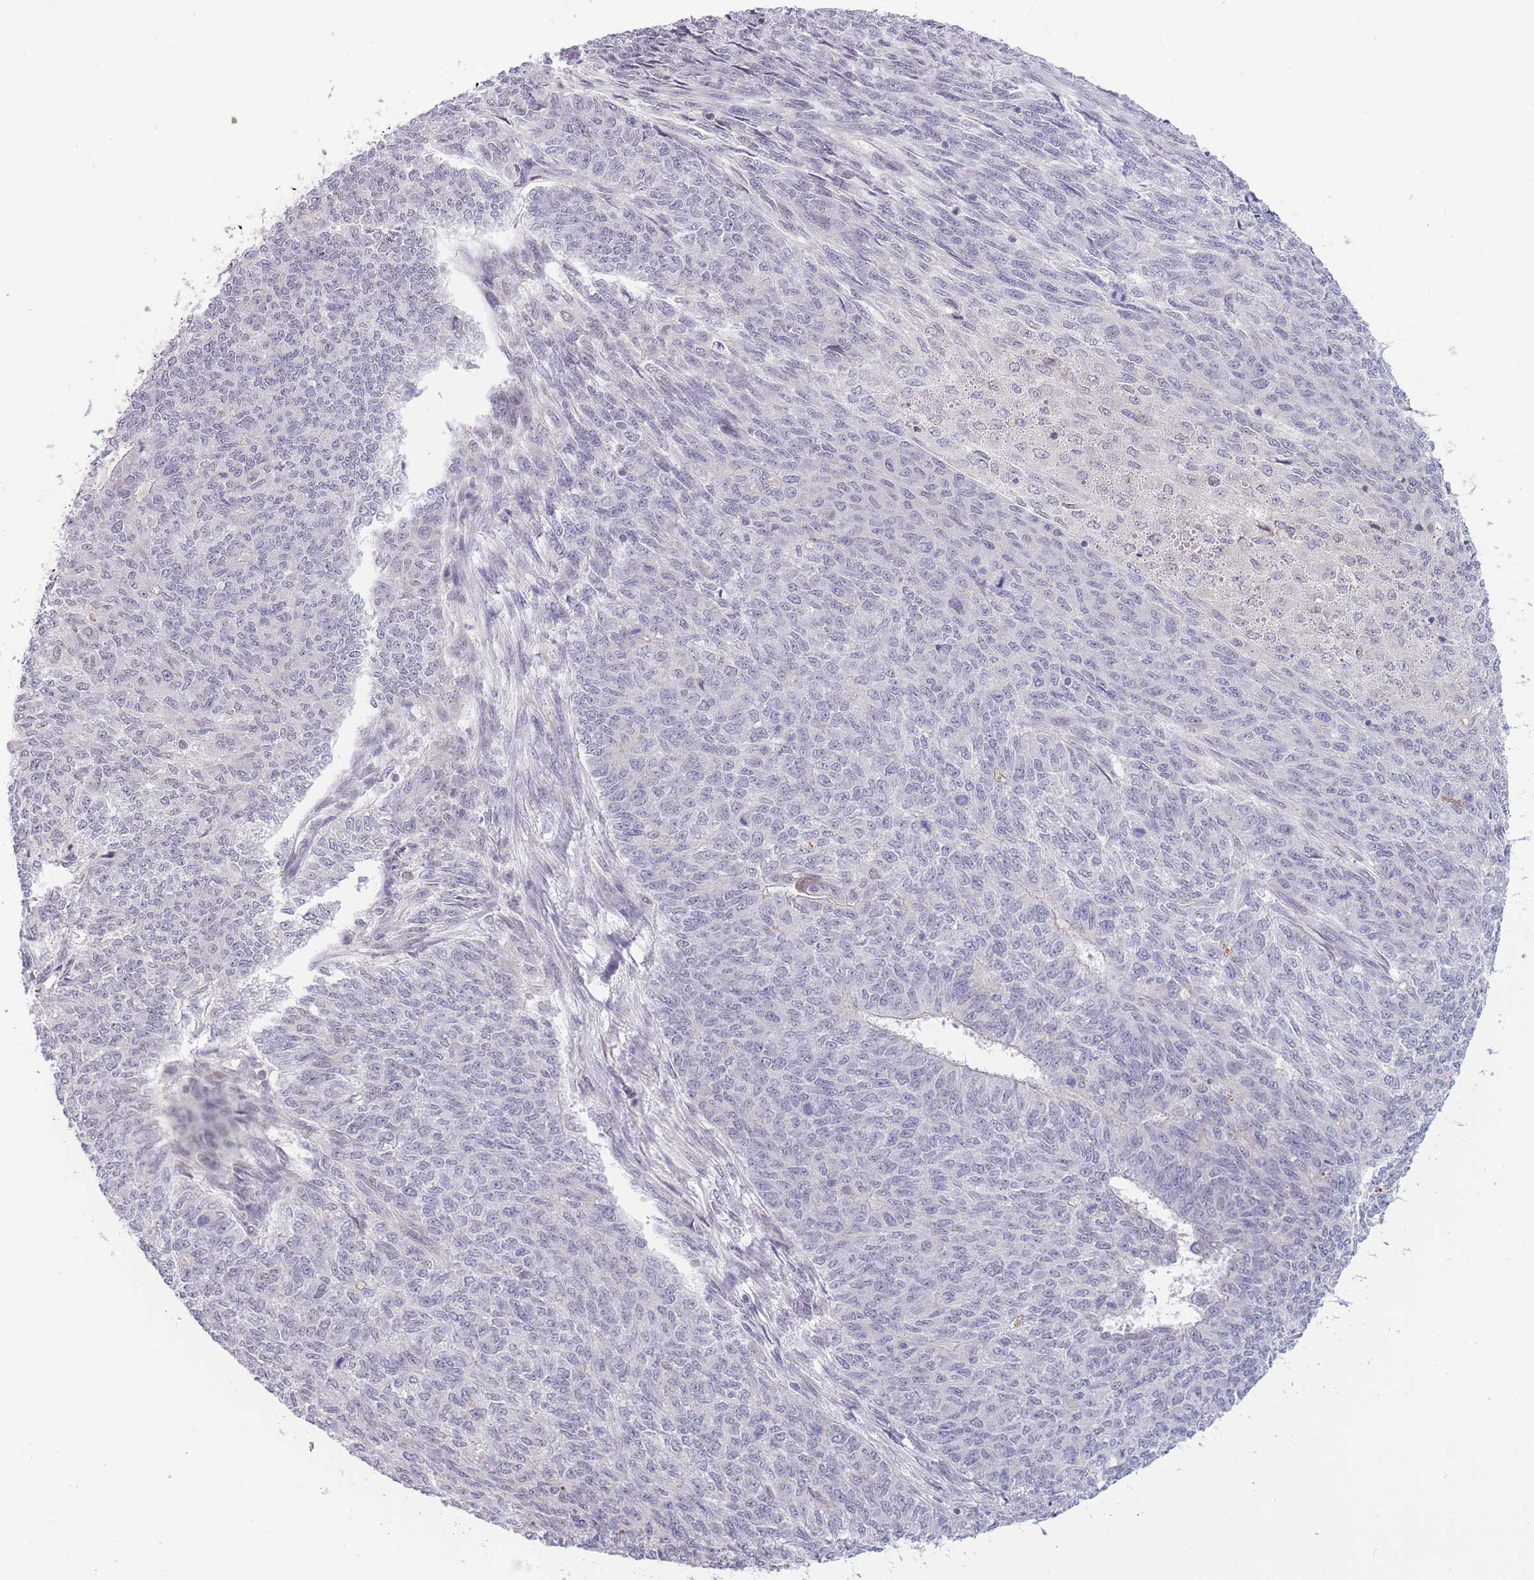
{"staining": {"intensity": "negative", "quantity": "none", "location": "none"}, "tissue": "endometrial cancer", "cell_type": "Tumor cells", "image_type": "cancer", "snomed": [{"axis": "morphology", "description": "Adenocarcinoma, NOS"}, {"axis": "topography", "description": "Endometrium"}], "caption": "The immunohistochemistry image has no significant expression in tumor cells of adenocarcinoma (endometrial) tissue.", "gene": "GOLGA6L25", "patient": {"sex": "female", "age": 32}}